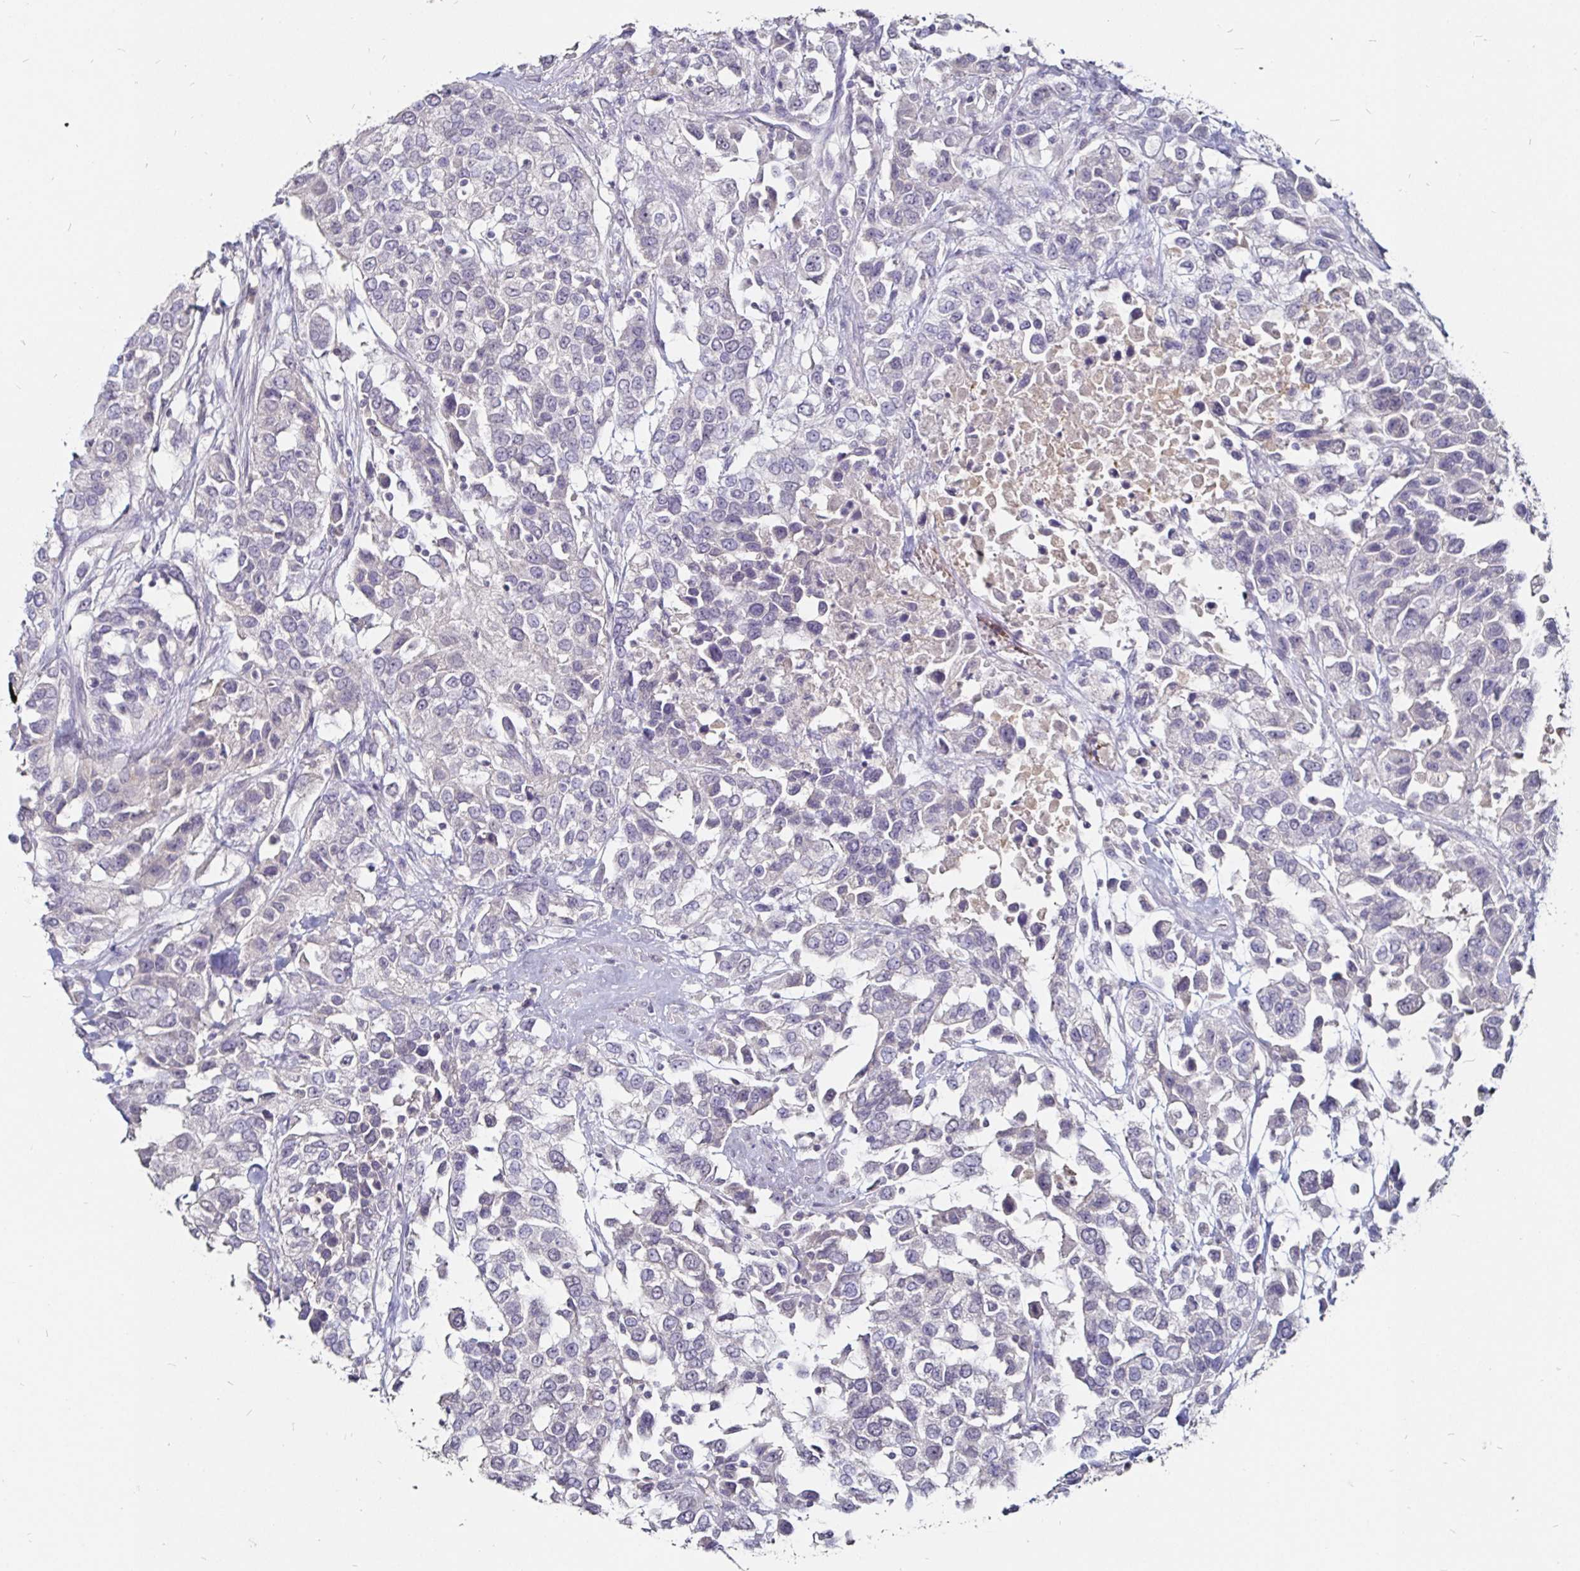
{"staining": {"intensity": "negative", "quantity": "none", "location": "none"}, "tissue": "urothelial cancer", "cell_type": "Tumor cells", "image_type": "cancer", "snomed": [{"axis": "morphology", "description": "Urothelial carcinoma, High grade"}, {"axis": "topography", "description": "Urinary bladder"}], "caption": "Micrograph shows no protein expression in tumor cells of urothelial cancer tissue.", "gene": "FAIM2", "patient": {"sex": "female", "age": 80}}